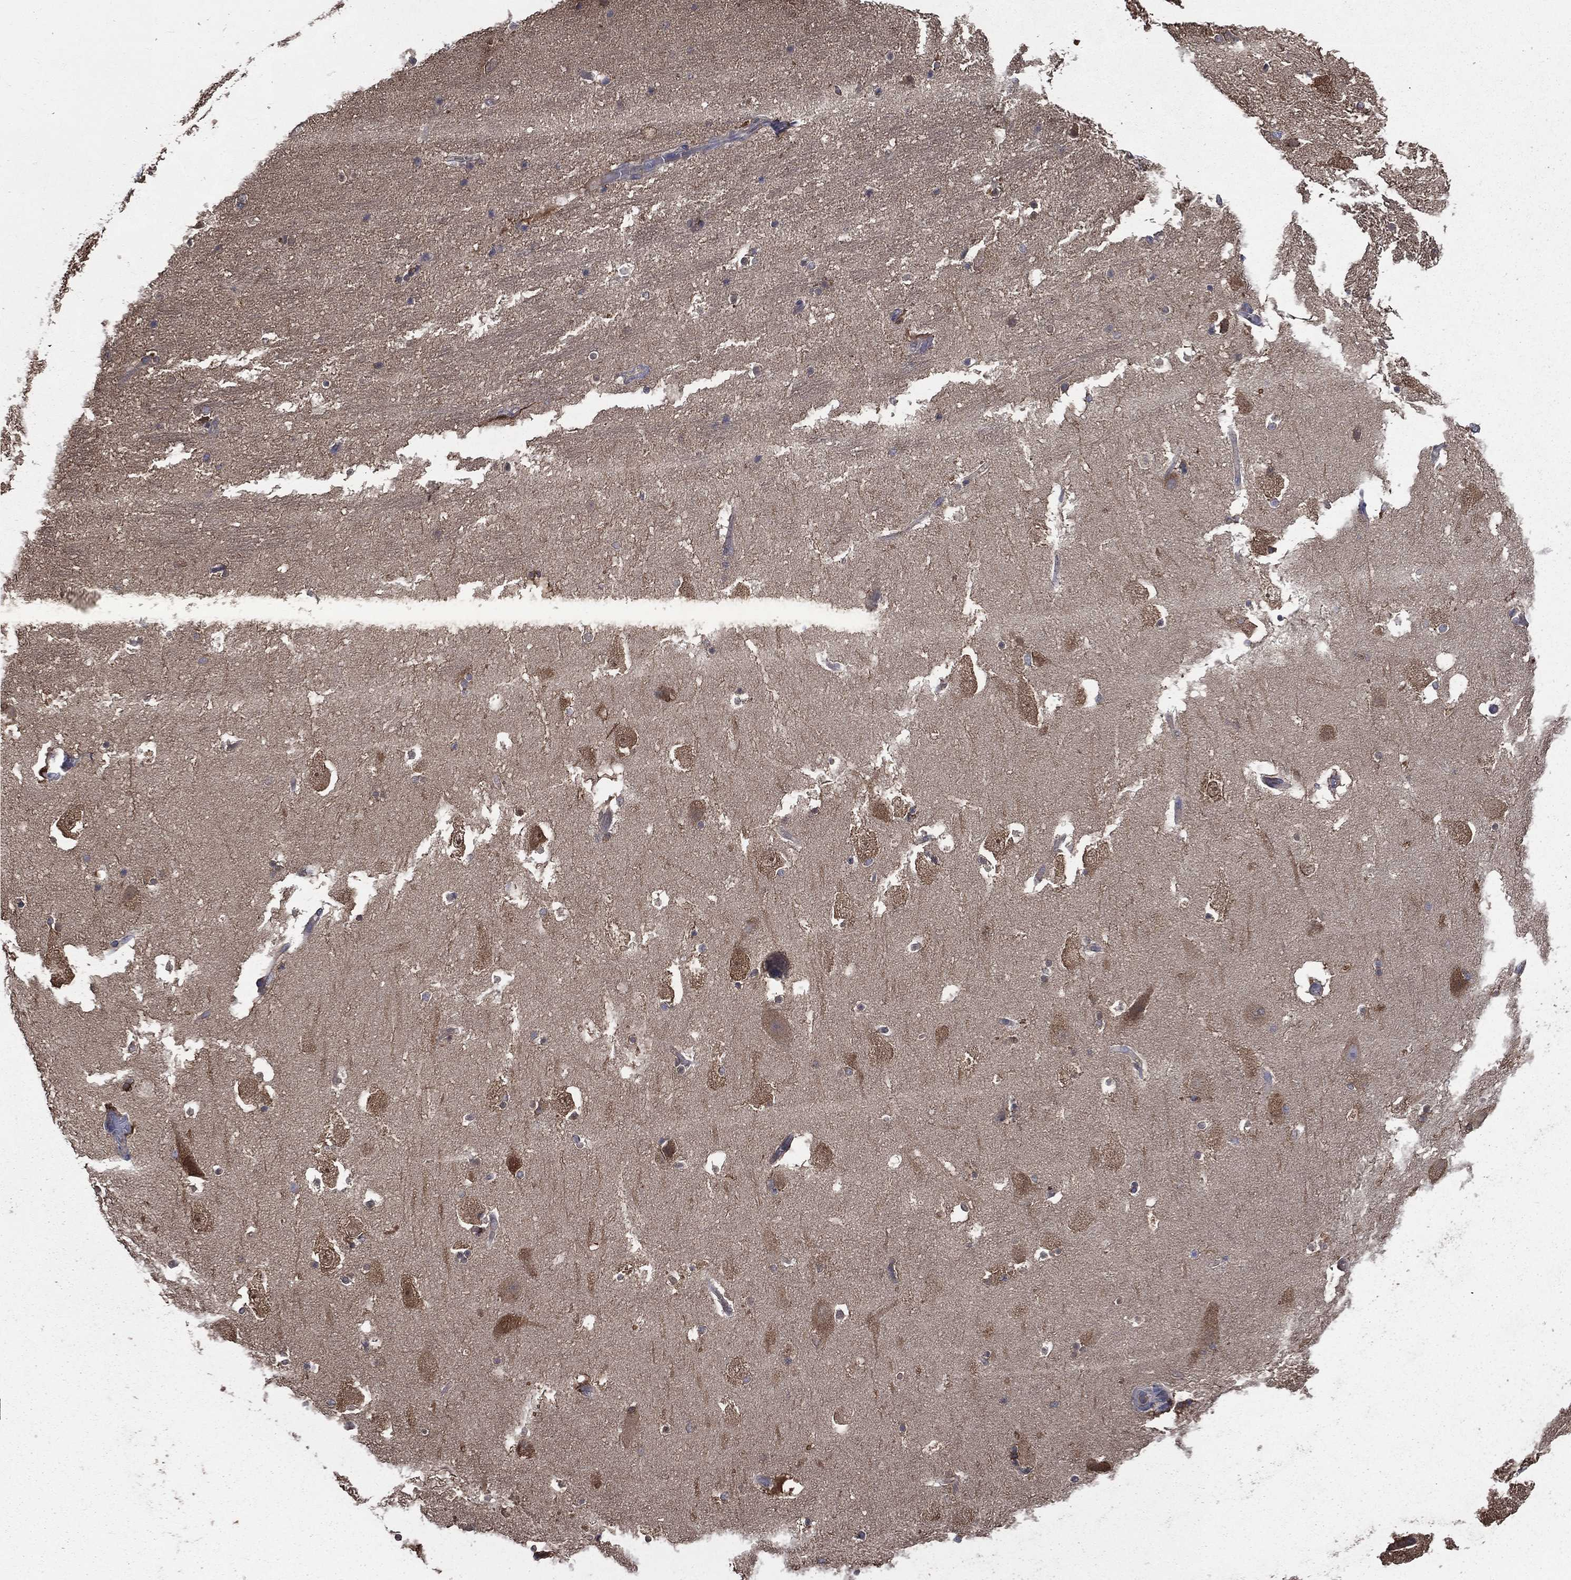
{"staining": {"intensity": "negative", "quantity": "none", "location": "none"}, "tissue": "hippocampus", "cell_type": "Glial cells", "image_type": "normal", "snomed": [{"axis": "morphology", "description": "Normal tissue, NOS"}, {"axis": "topography", "description": "Hippocampus"}], "caption": "Glial cells are negative for protein expression in benign human hippocampus.", "gene": "SARS1", "patient": {"sex": "male", "age": 51}}